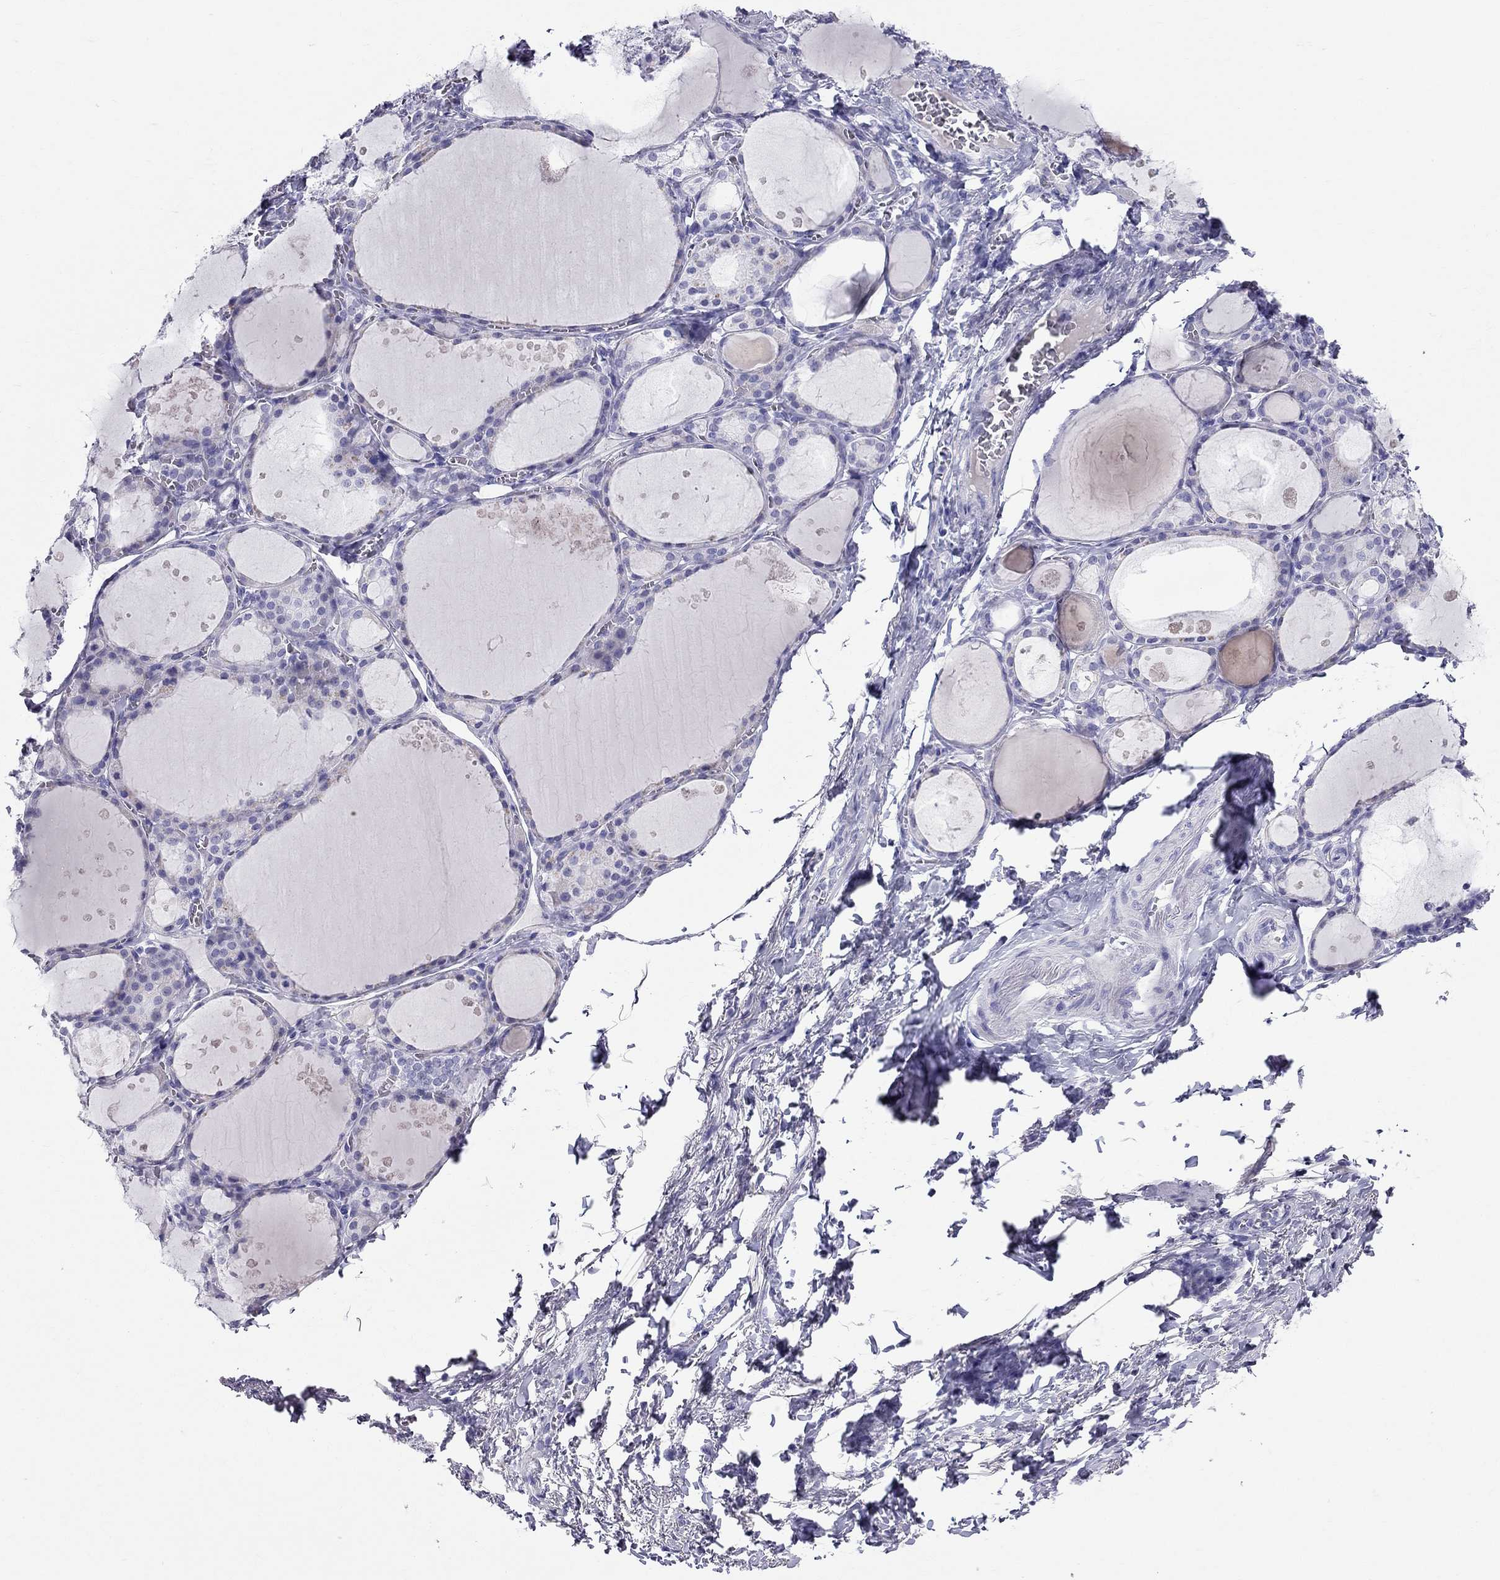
{"staining": {"intensity": "negative", "quantity": "none", "location": "none"}, "tissue": "thyroid gland", "cell_type": "Glandular cells", "image_type": "normal", "snomed": [{"axis": "morphology", "description": "Normal tissue, NOS"}, {"axis": "topography", "description": "Thyroid gland"}], "caption": "Protein analysis of benign thyroid gland displays no significant expression in glandular cells. (DAB (3,3'-diaminobenzidine) immunohistochemistry visualized using brightfield microscopy, high magnification).", "gene": "DNAAF6", "patient": {"sex": "male", "age": 68}}